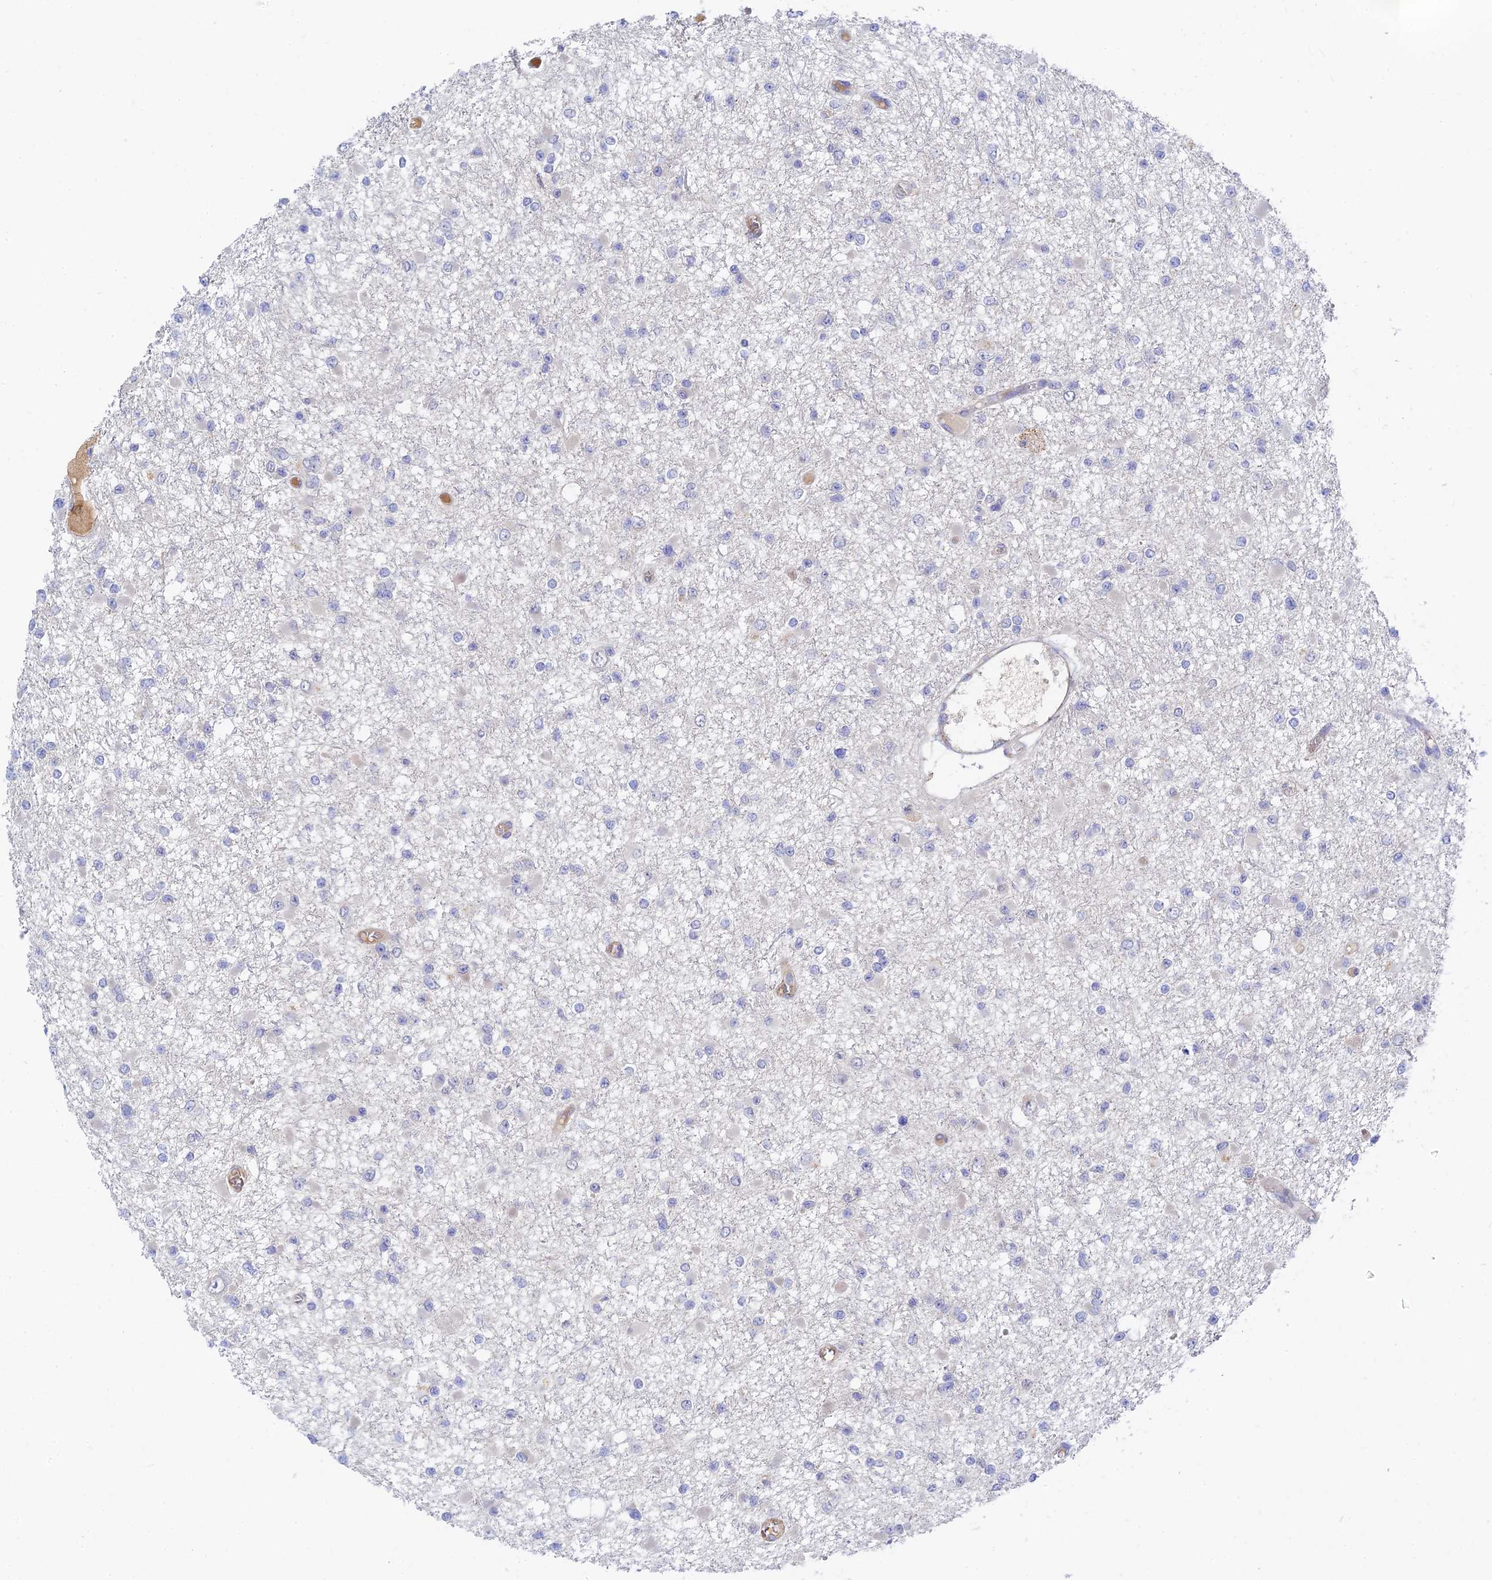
{"staining": {"intensity": "negative", "quantity": "none", "location": "none"}, "tissue": "glioma", "cell_type": "Tumor cells", "image_type": "cancer", "snomed": [{"axis": "morphology", "description": "Glioma, malignant, Low grade"}, {"axis": "topography", "description": "Brain"}], "caption": "This is a photomicrograph of immunohistochemistry staining of malignant glioma (low-grade), which shows no positivity in tumor cells.", "gene": "SPATA5L1", "patient": {"sex": "female", "age": 22}}